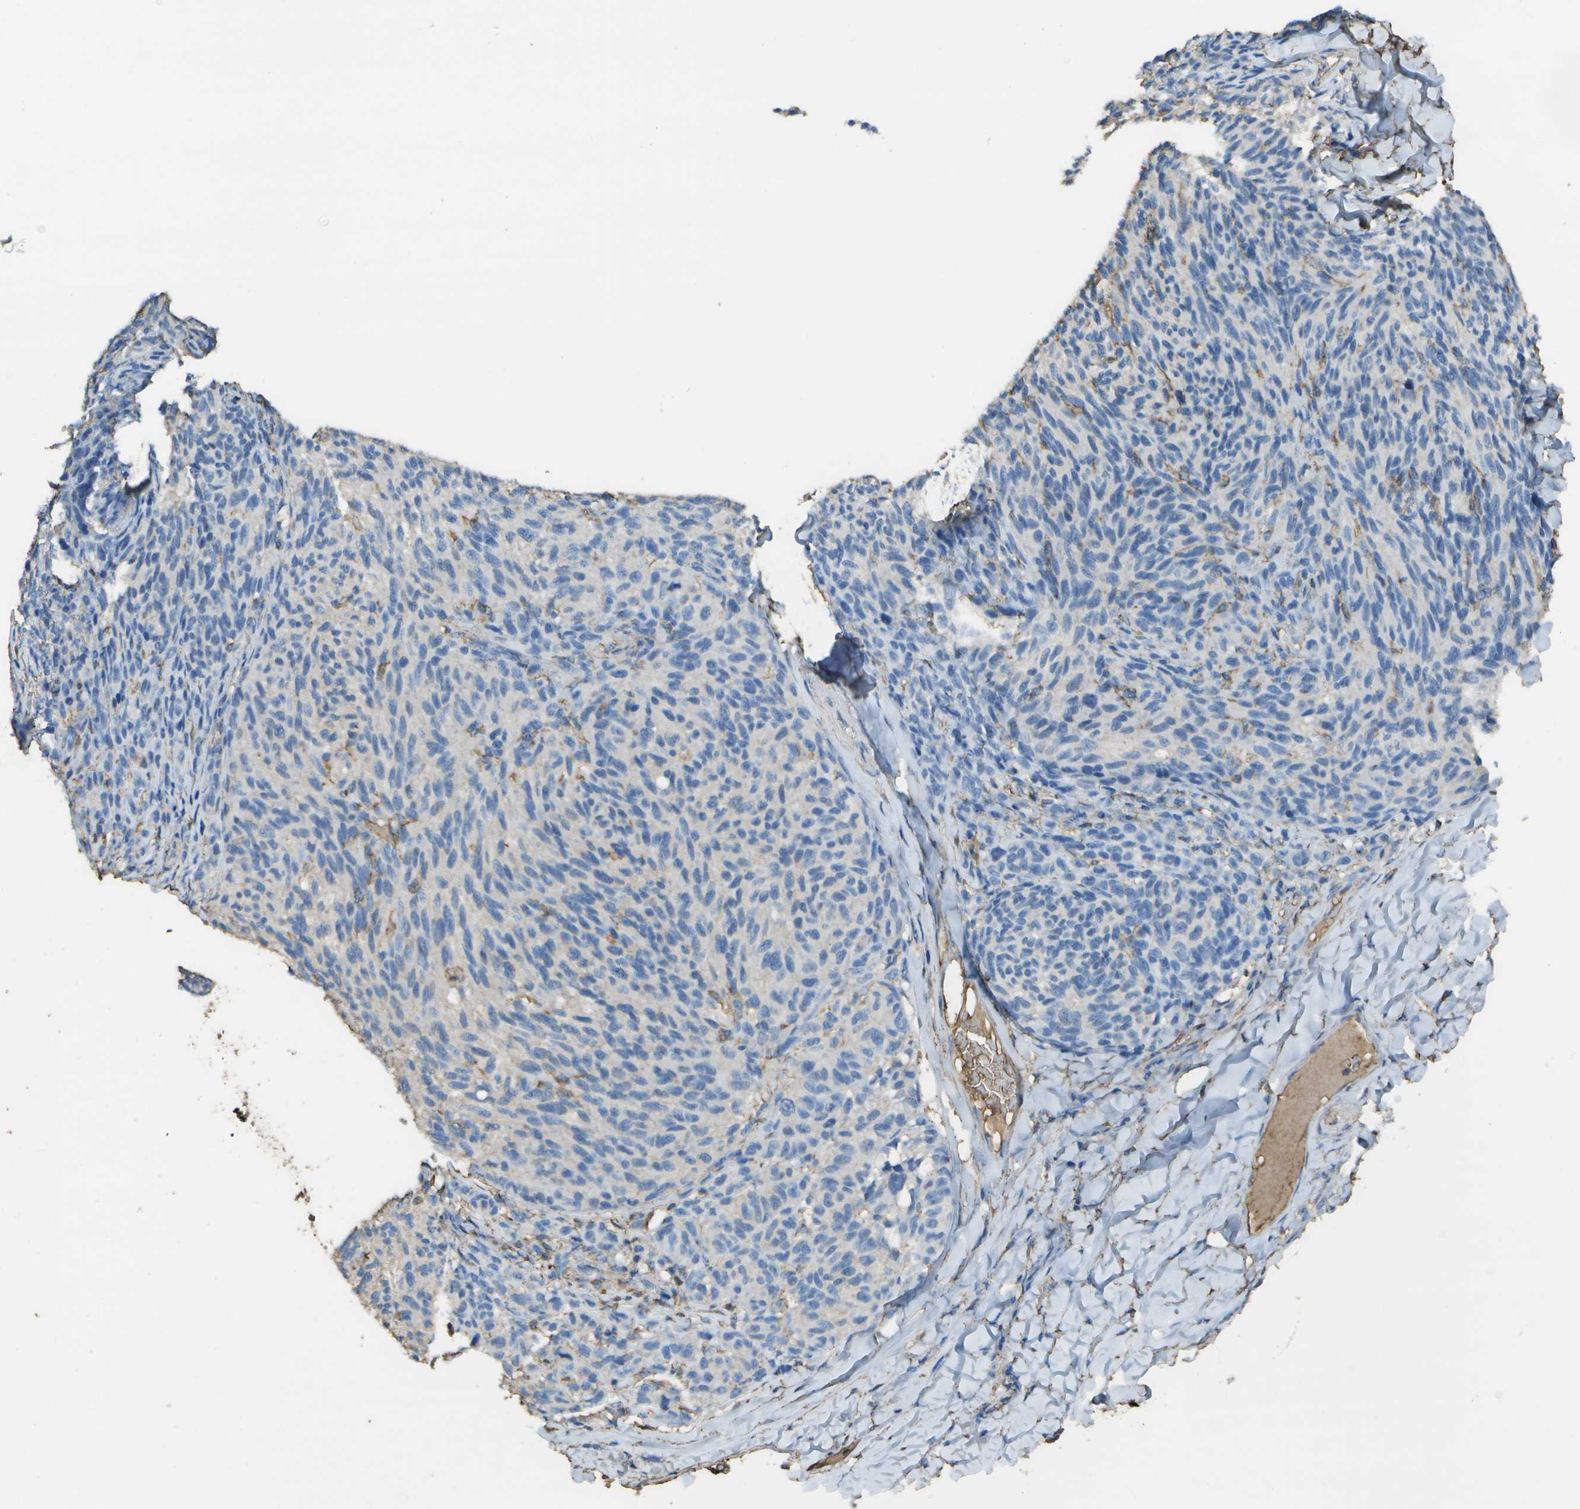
{"staining": {"intensity": "negative", "quantity": "none", "location": "none"}, "tissue": "melanoma", "cell_type": "Tumor cells", "image_type": "cancer", "snomed": [{"axis": "morphology", "description": "Malignant melanoma, NOS"}, {"axis": "topography", "description": "Skin"}], "caption": "A histopathology image of melanoma stained for a protein demonstrates no brown staining in tumor cells.", "gene": "CYP4F11", "patient": {"sex": "female", "age": 73}}